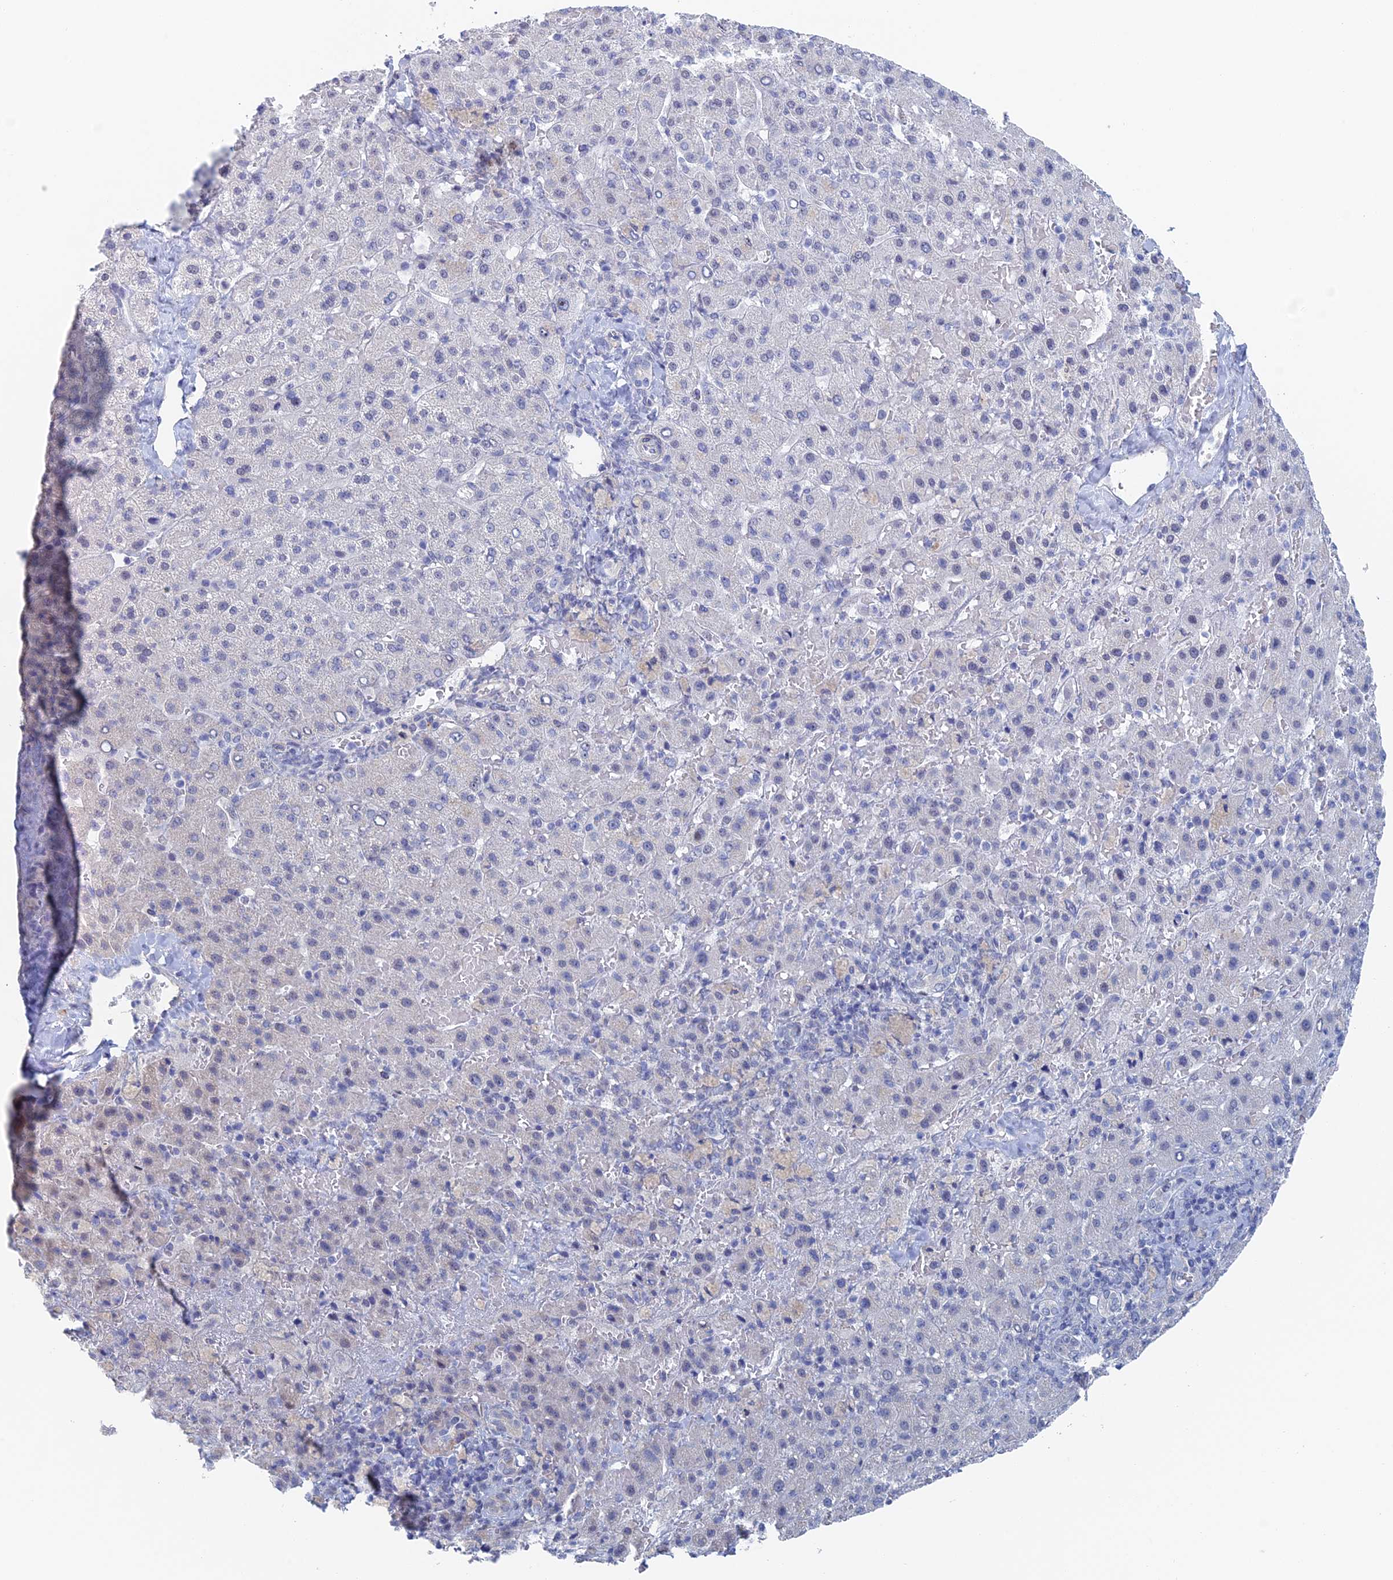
{"staining": {"intensity": "negative", "quantity": "none", "location": "none"}, "tissue": "liver cancer", "cell_type": "Tumor cells", "image_type": "cancer", "snomed": [{"axis": "morphology", "description": "Carcinoma, Hepatocellular, NOS"}, {"axis": "topography", "description": "Liver"}], "caption": "Photomicrograph shows no protein positivity in tumor cells of liver cancer tissue.", "gene": "GMNC", "patient": {"sex": "female", "age": 58}}